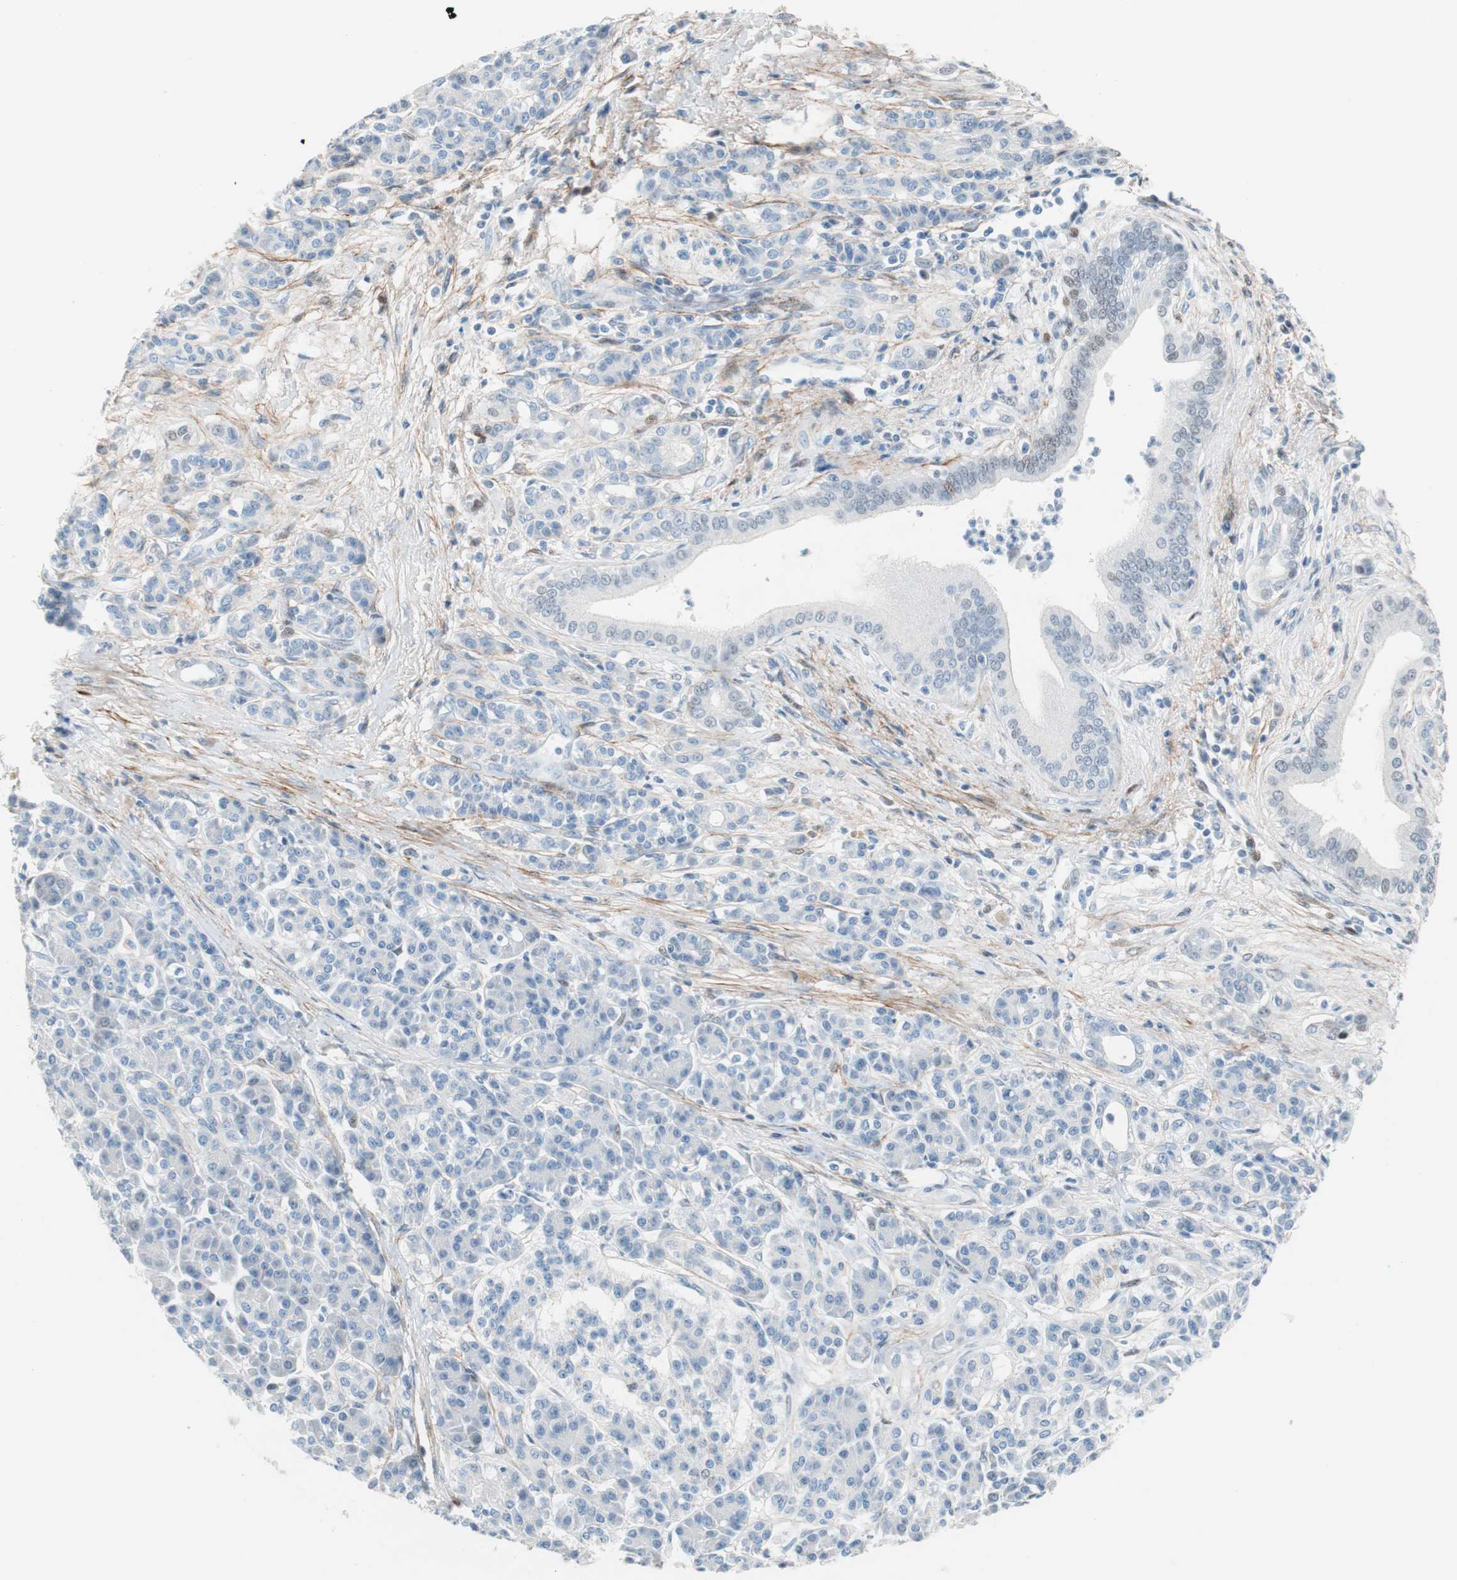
{"staining": {"intensity": "moderate", "quantity": "<25%", "location": "nuclear"}, "tissue": "pancreatic cancer", "cell_type": "Tumor cells", "image_type": "cancer", "snomed": [{"axis": "morphology", "description": "Adenocarcinoma, NOS"}, {"axis": "topography", "description": "Pancreas"}], "caption": "Immunohistochemistry histopathology image of human adenocarcinoma (pancreatic) stained for a protein (brown), which shows low levels of moderate nuclear expression in approximately <25% of tumor cells.", "gene": "FOSL1", "patient": {"sex": "male", "age": 59}}